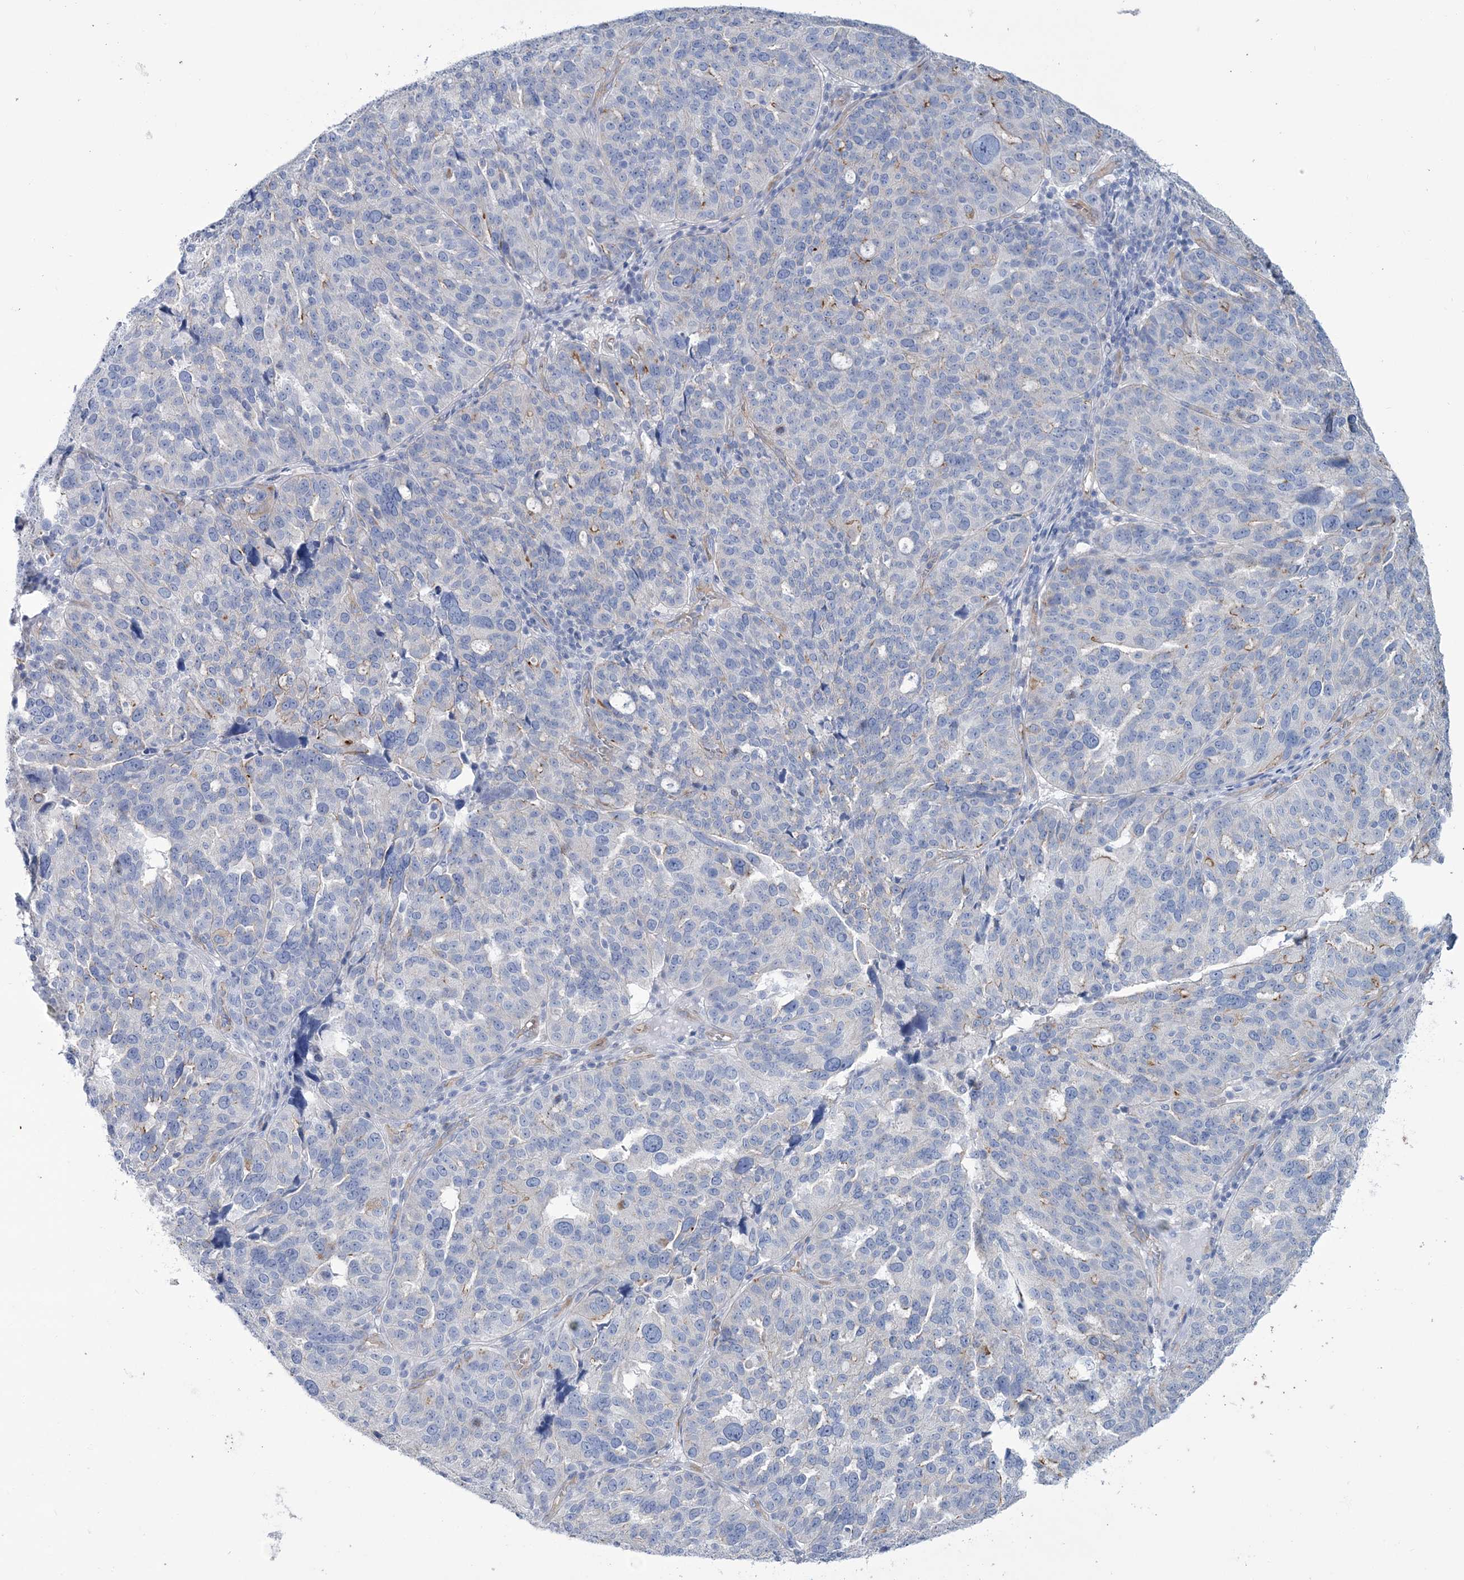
{"staining": {"intensity": "negative", "quantity": "none", "location": "none"}, "tissue": "ovarian cancer", "cell_type": "Tumor cells", "image_type": "cancer", "snomed": [{"axis": "morphology", "description": "Cystadenocarcinoma, serous, NOS"}, {"axis": "topography", "description": "Ovary"}], "caption": "Tumor cells show no significant positivity in ovarian cancer (serous cystadenocarcinoma).", "gene": "RAB11FIP5", "patient": {"sex": "female", "age": 59}}